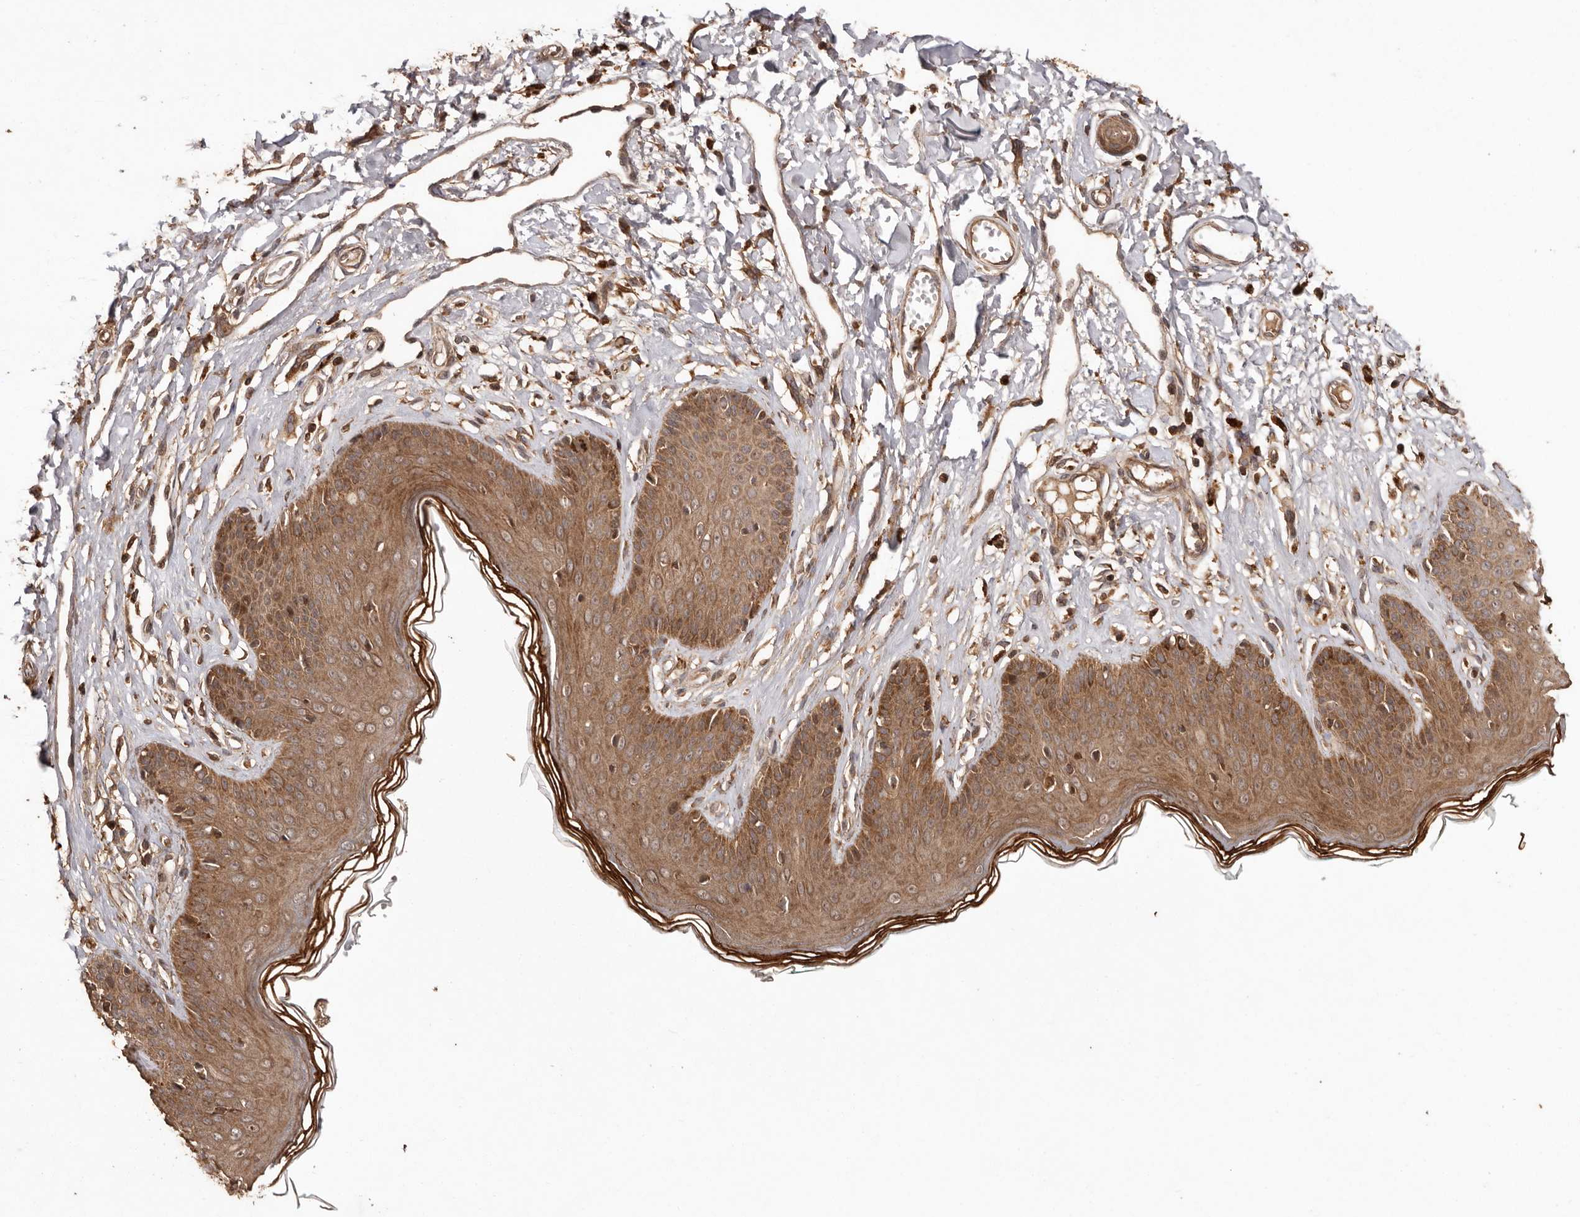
{"staining": {"intensity": "moderate", "quantity": ">75%", "location": "cytoplasmic/membranous"}, "tissue": "skin", "cell_type": "Epidermal cells", "image_type": "normal", "snomed": [{"axis": "morphology", "description": "Normal tissue, NOS"}, {"axis": "morphology", "description": "Squamous cell carcinoma, NOS"}, {"axis": "topography", "description": "Vulva"}], "caption": "This histopathology image exhibits immunohistochemistry (IHC) staining of benign human skin, with medium moderate cytoplasmic/membranous staining in about >75% of epidermal cells.", "gene": "RWDD1", "patient": {"sex": "female", "age": 85}}